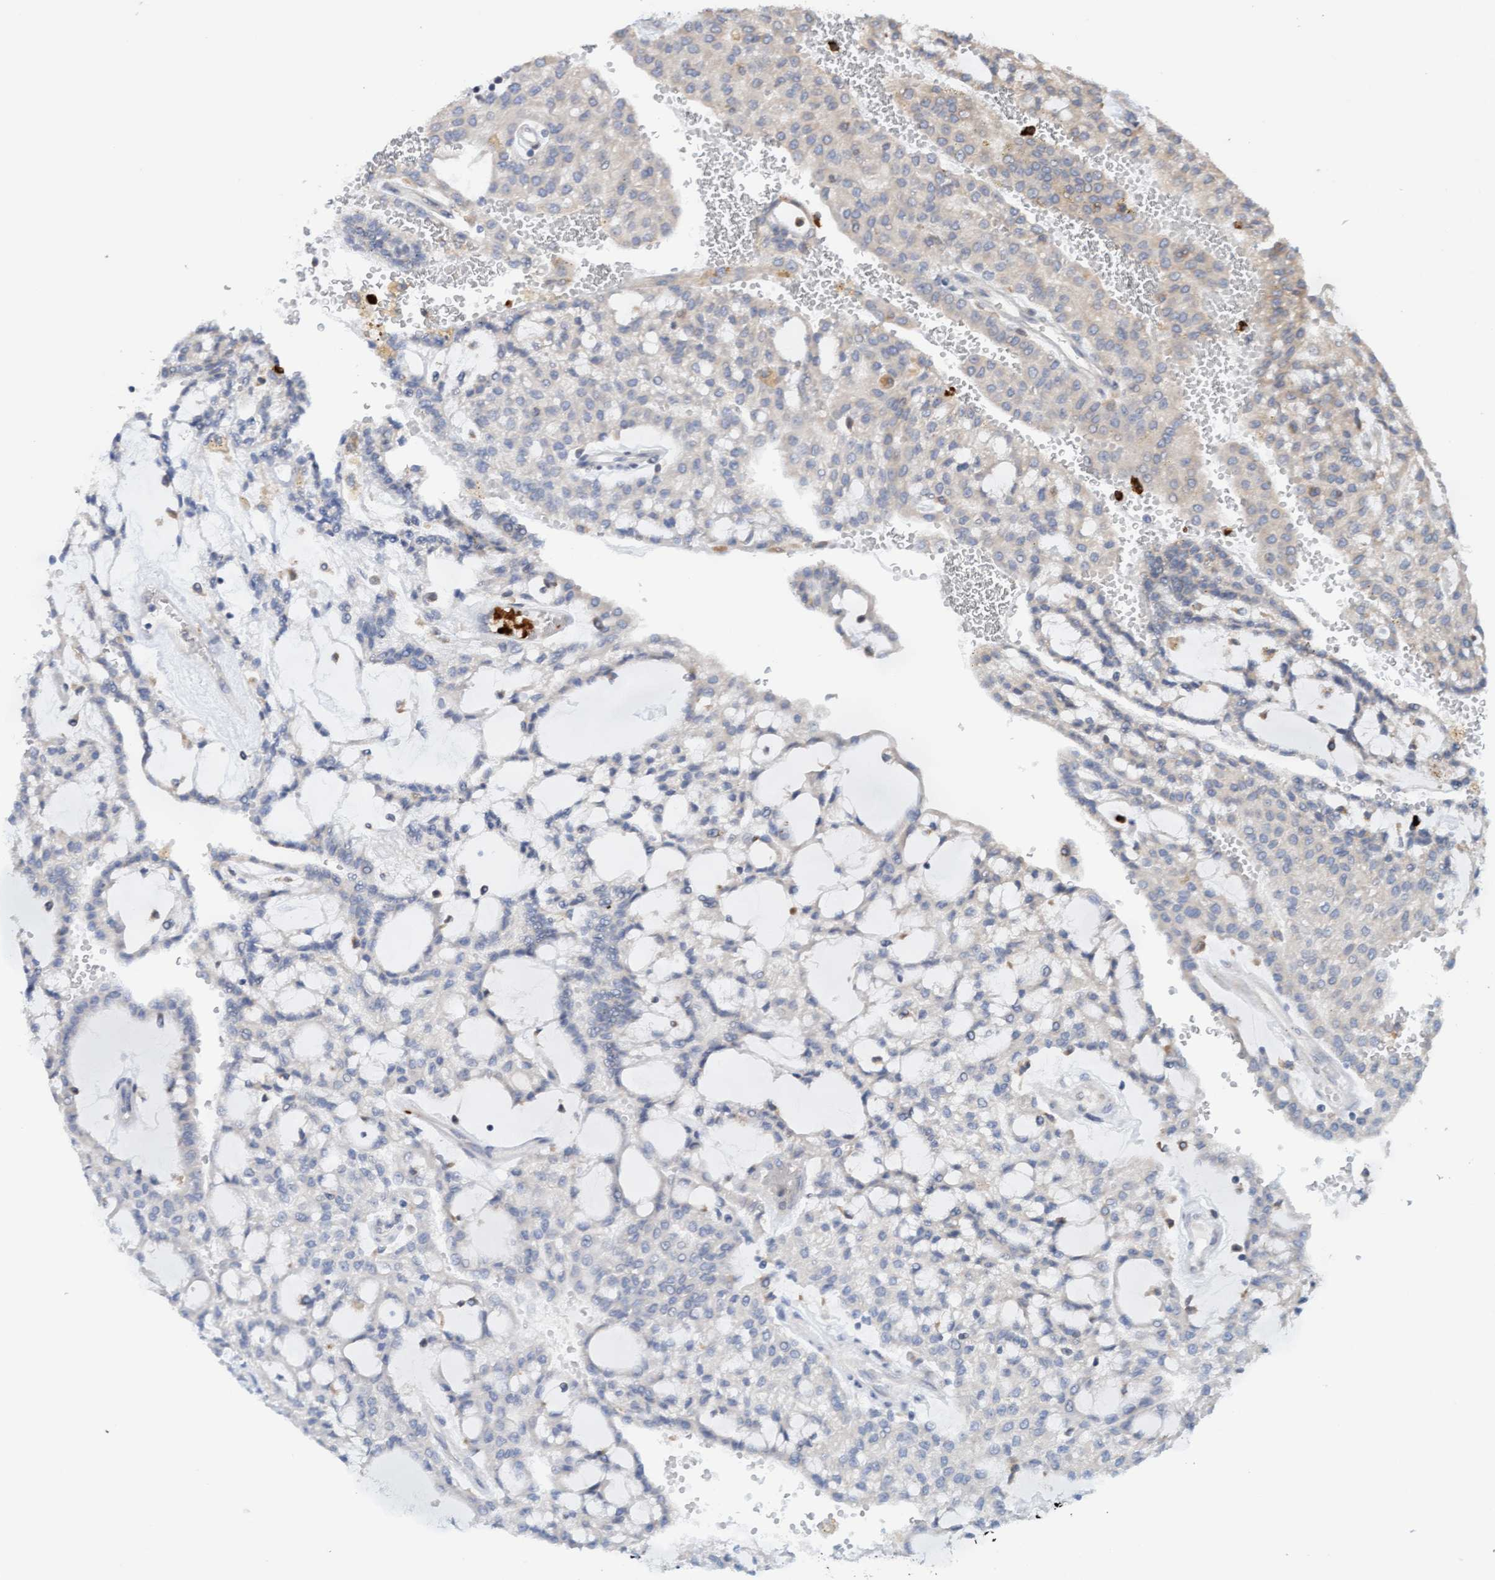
{"staining": {"intensity": "negative", "quantity": "none", "location": "none"}, "tissue": "renal cancer", "cell_type": "Tumor cells", "image_type": "cancer", "snomed": [{"axis": "morphology", "description": "Adenocarcinoma, NOS"}, {"axis": "topography", "description": "Kidney"}], "caption": "A high-resolution image shows IHC staining of renal cancer, which shows no significant expression in tumor cells.", "gene": "MMP8", "patient": {"sex": "male", "age": 63}}